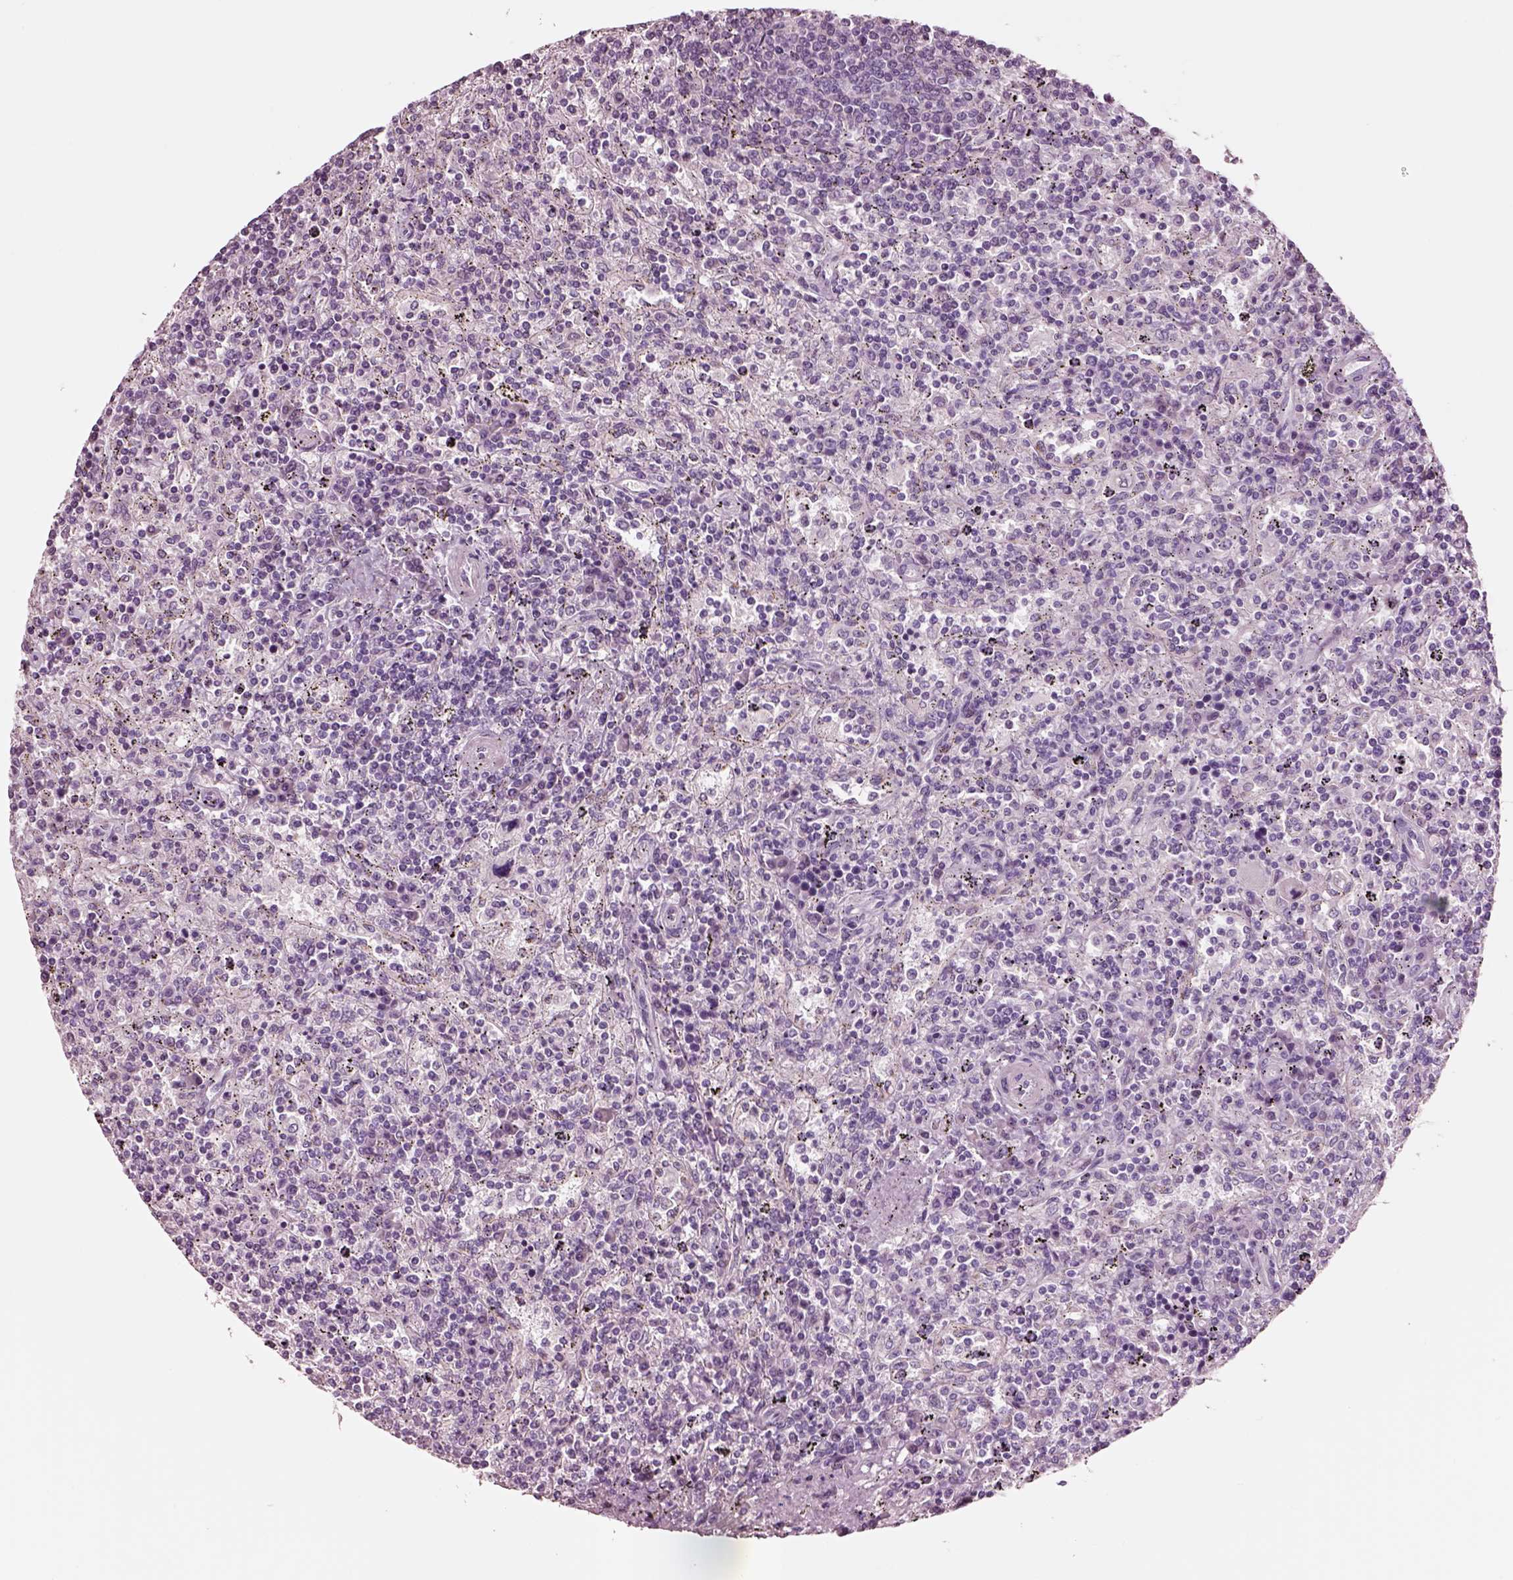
{"staining": {"intensity": "negative", "quantity": "none", "location": "none"}, "tissue": "lymphoma", "cell_type": "Tumor cells", "image_type": "cancer", "snomed": [{"axis": "morphology", "description": "Malignant lymphoma, non-Hodgkin's type, Low grade"}, {"axis": "topography", "description": "Spleen"}], "caption": "High magnification brightfield microscopy of lymphoma stained with DAB (brown) and counterstained with hematoxylin (blue): tumor cells show no significant positivity.", "gene": "NMRK2", "patient": {"sex": "male", "age": 62}}